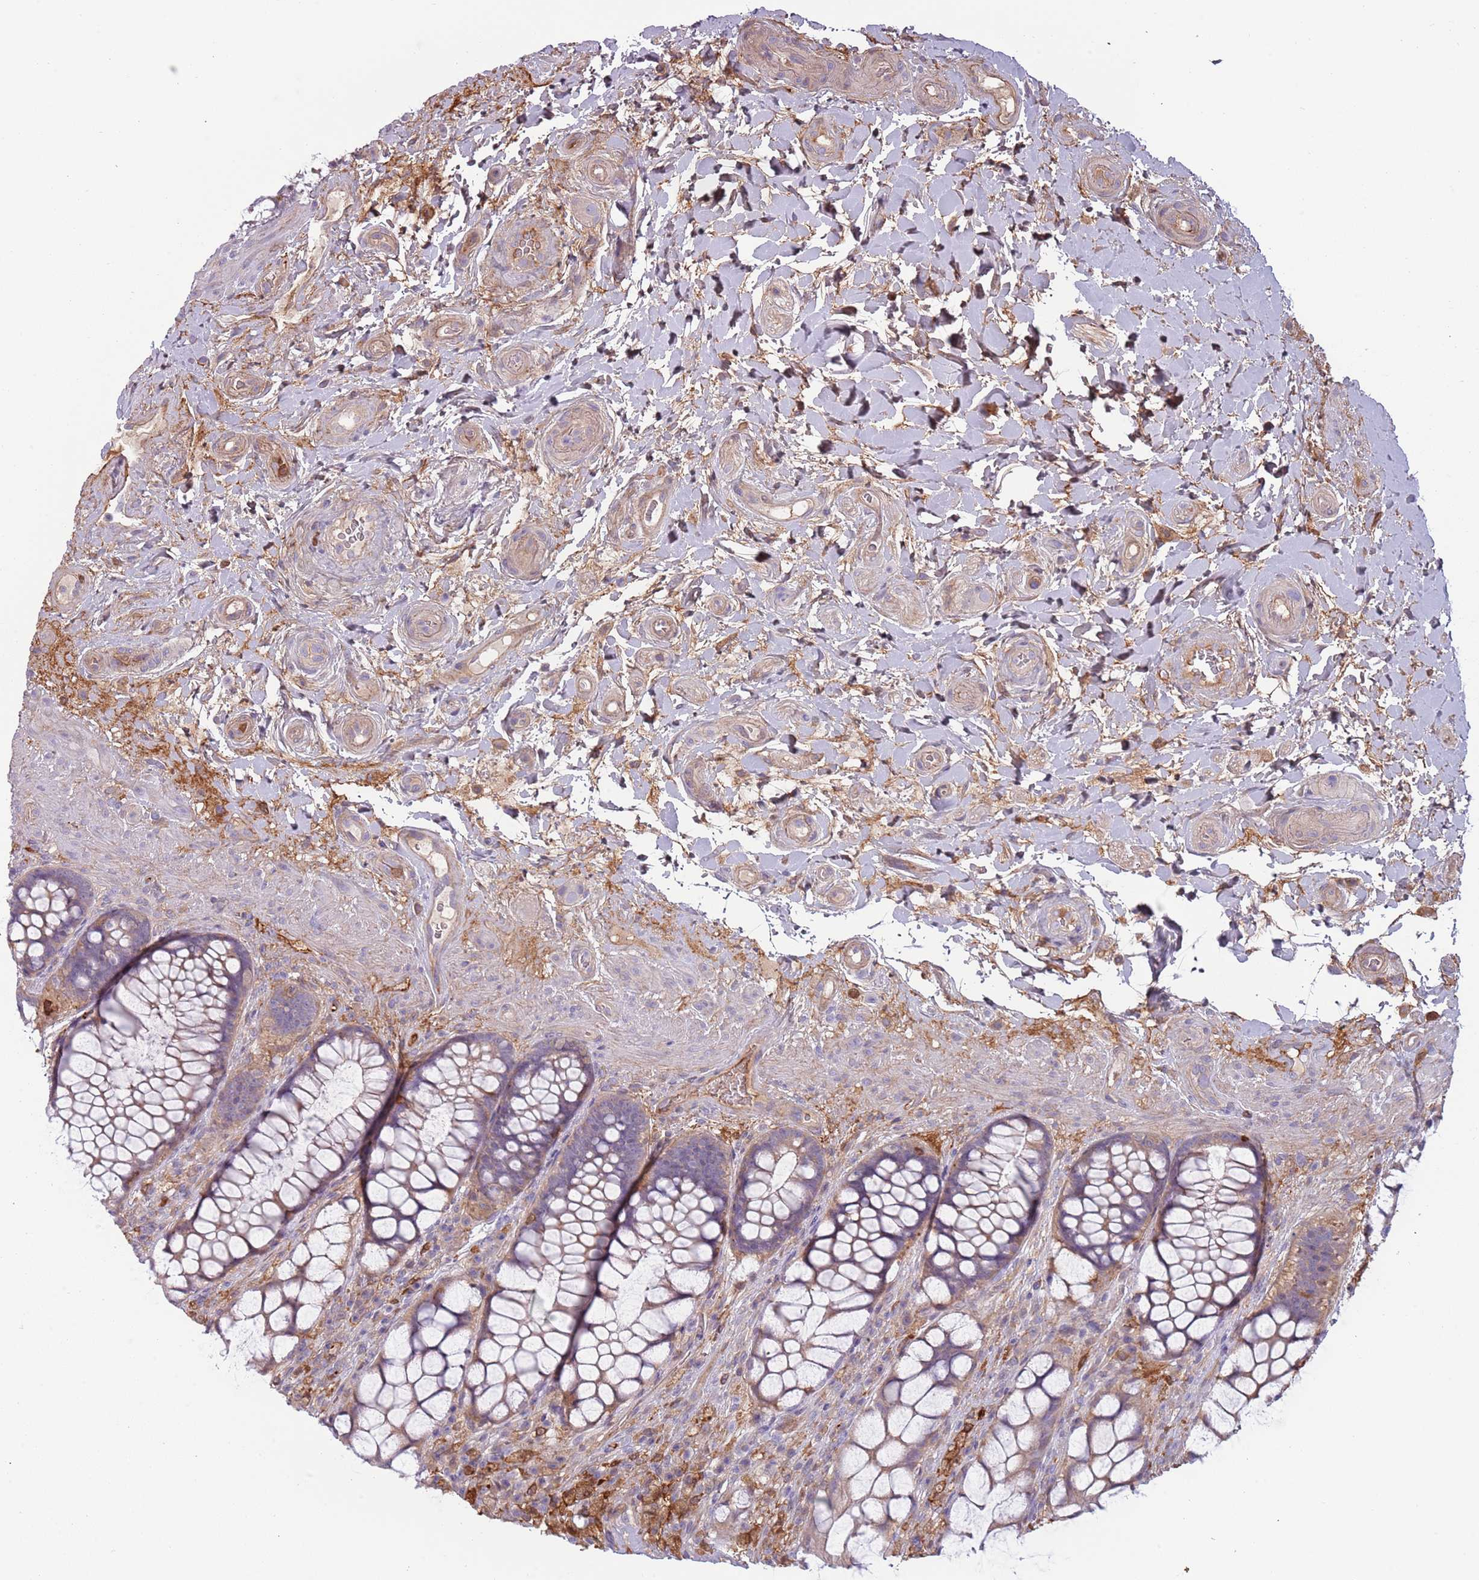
{"staining": {"intensity": "weak", "quantity": "25%-75%", "location": "cytoplasmic/membranous"}, "tissue": "rectum", "cell_type": "Glandular cells", "image_type": "normal", "snomed": [{"axis": "morphology", "description": "Normal tissue, NOS"}, {"axis": "topography", "description": "Rectum"}], "caption": "This photomicrograph displays immunohistochemistry (IHC) staining of normal human rectum, with low weak cytoplasmic/membranous expression in approximately 25%-75% of glandular cells.", "gene": "NADK", "patient": {"sex": "female", "age": 58}}